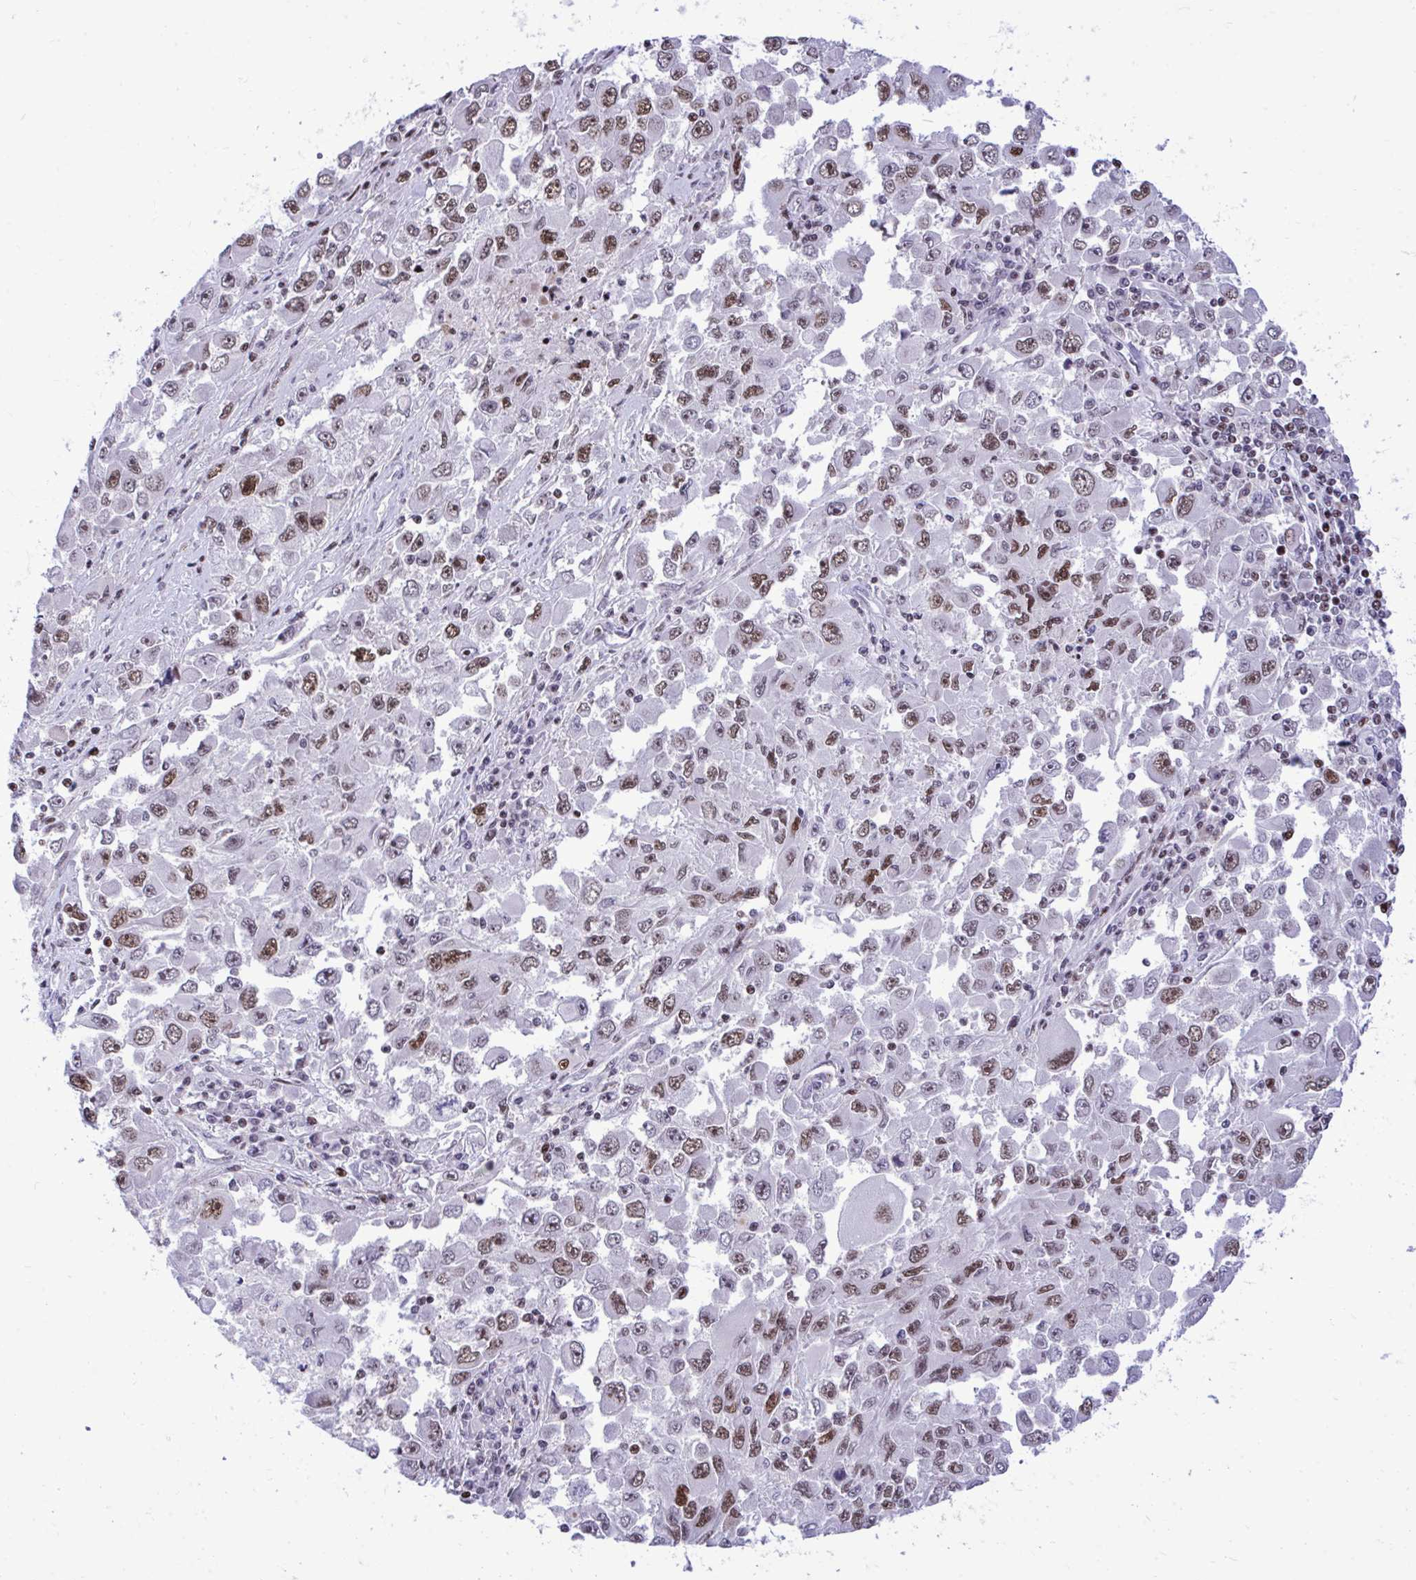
{"staining": {"intensity": "moderate", "quantity": ">75%", "location": "nuclear"}, "tissue": "melanoma", "cell_type": "Tumor cells", "image_type": "cancer", "snomed": [{"axis": "morphology", "description": "Malignant melanoma, Metastatic site"}, {"axis": "topography", "description": "Lymph node"}], "caption": "Immunohistochemistry staining of melanoma, which reveals medium levels of moderate nuclear staining in about >75% of tumor cells indicating moderate nuclear protein positivity. The staining was performed using DAB (3,3'-diaminobenzidine) (brown) for protein detection and nuclei were counterstained in hematoxylin (blue).", "gene": "C14orf39", "patient": {"sex": "female", "age": 67}}